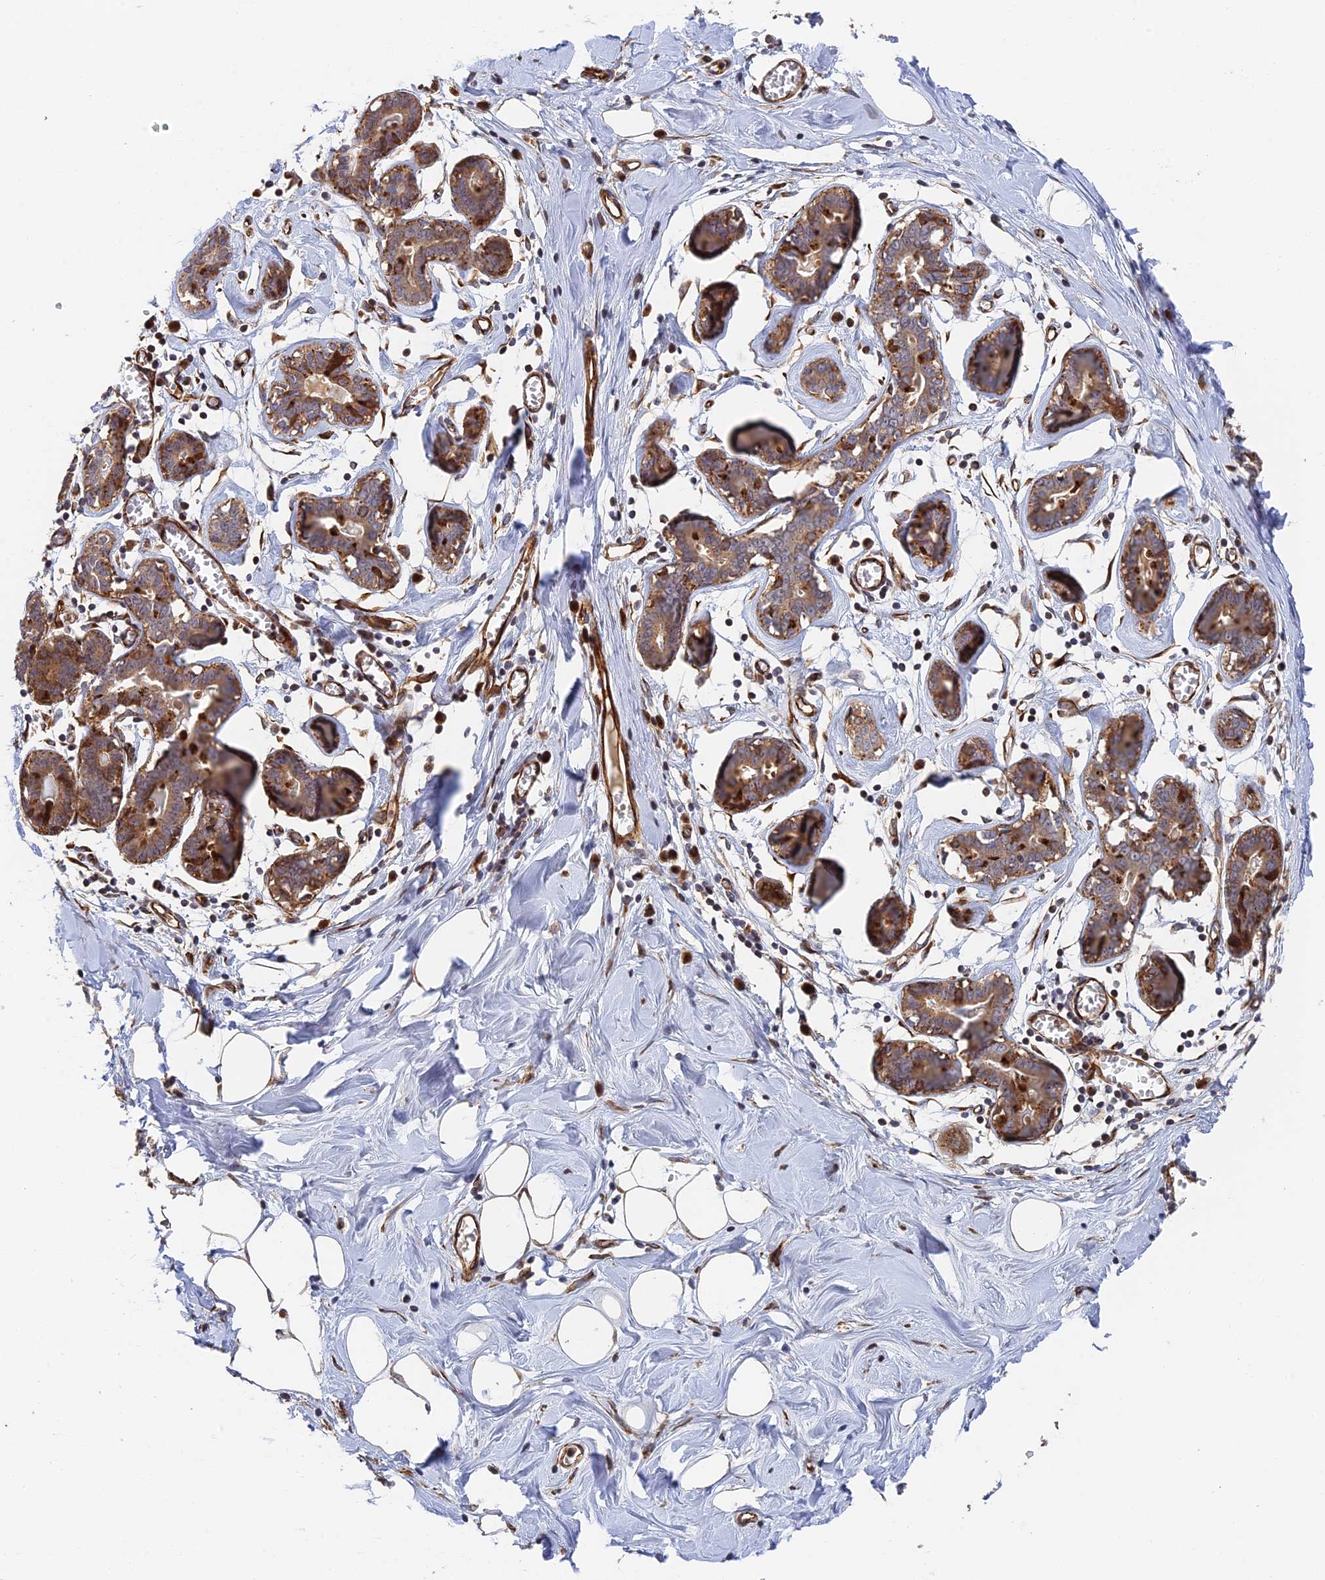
{"staining": {"intensity": "negative", "quantity": "none", "location": "none"}, "tissue": "breast", "cell_type": "Adipocytes", "image_type": "normal", "snomed": [{"axis": "morphology", "description": "Normal tissue, NOS"}, {"axis": "topography", "description": "Breast"}], "caption": "IHC micrograph of unremarkable human breast stained for a protein (brown), which exhibits no staining in adipocytes.", "gene": "PPP2R3C", "patient": {"sex": "female", "age": 27}}